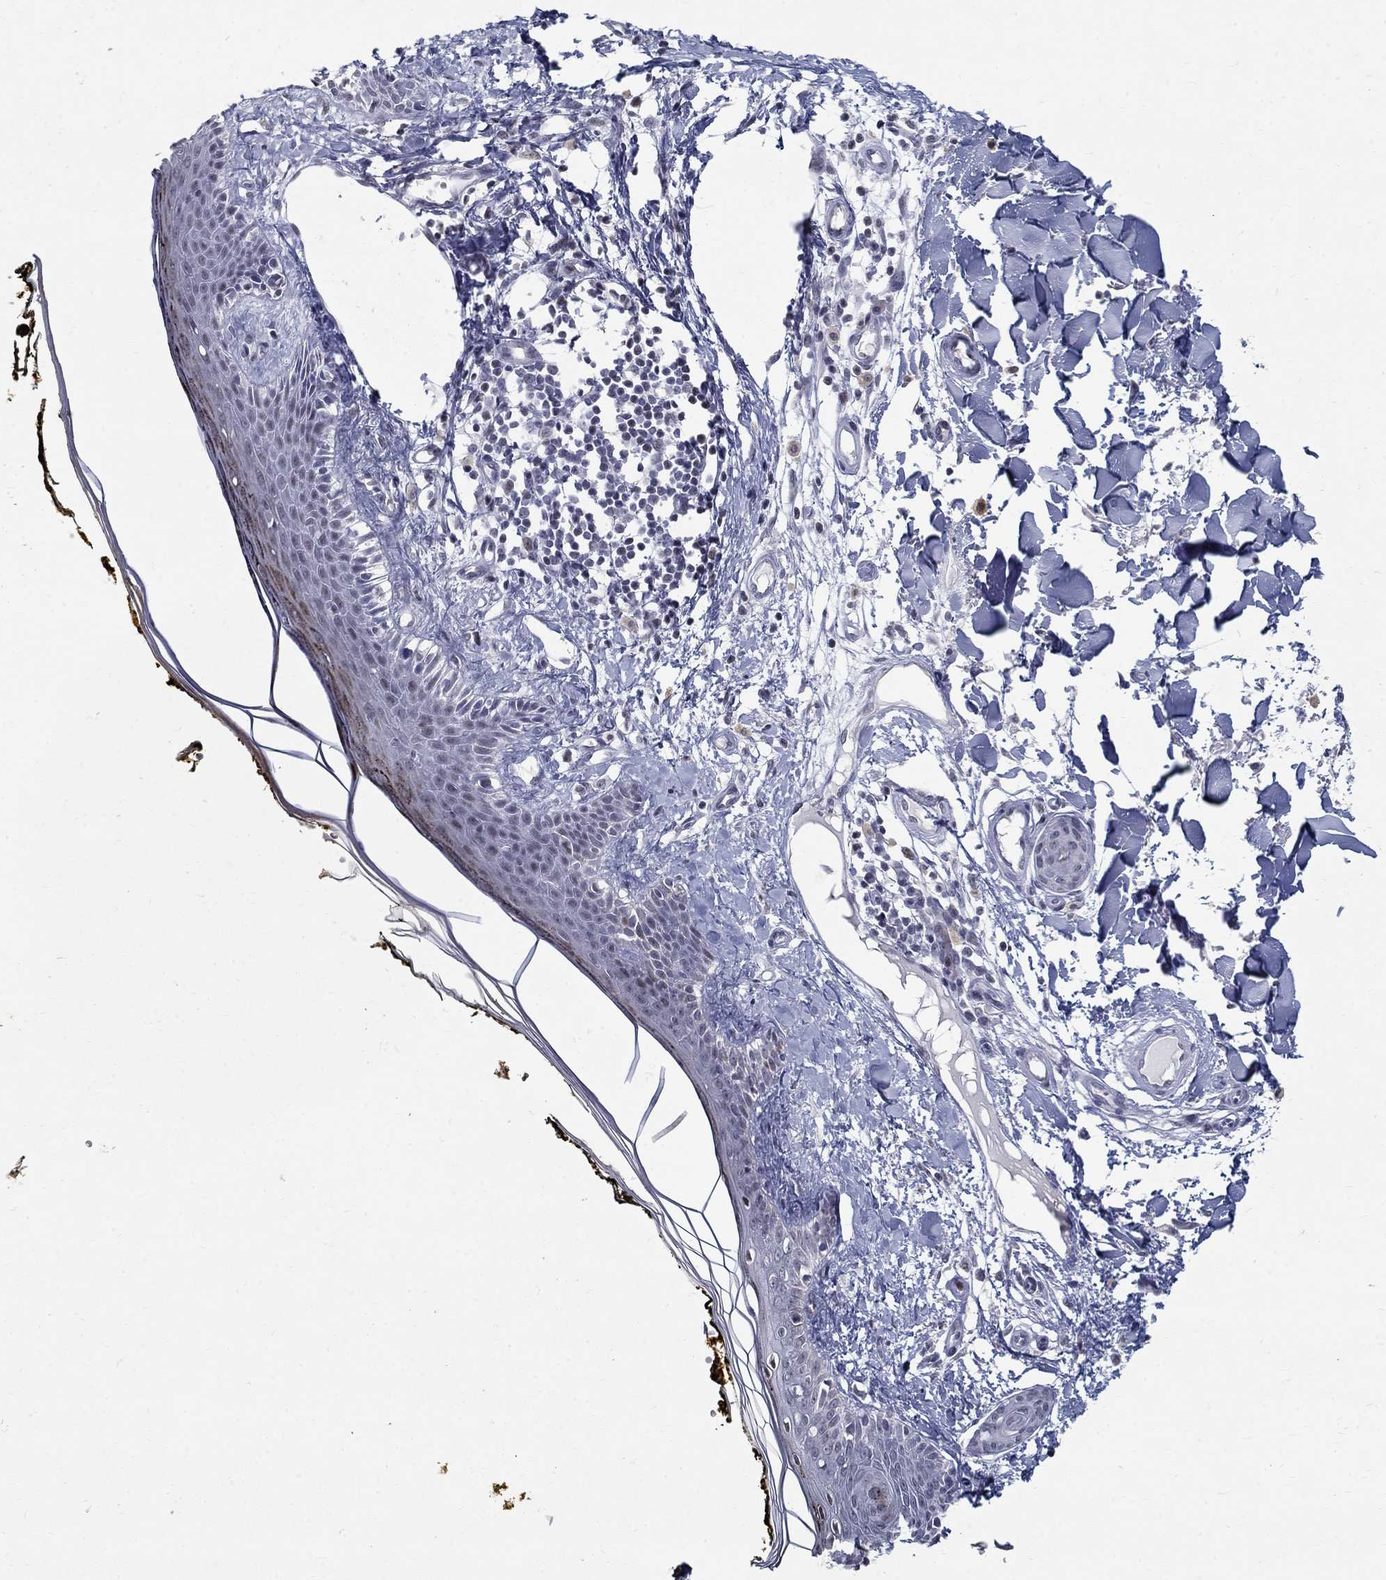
{"staining": {"intensity": "negative", "quantity": "none", "location": "none"}, "tissue": "skin", "cell_type": "Fibroblasts", "image_type": "normal", "snomed": [{"axis": "morphology", "description": "Normal tissue, NOS"}, {"axis": "topography", "description": "Skin"}], "caption": "Immunohistochemistry (IHC) photomicrograph of benign human skin stained for a protein (brown), which demonstrates no staining in fibroblasts.", "gene": "BHLHE22", "patient": {"sex": "male", "age": 76}}